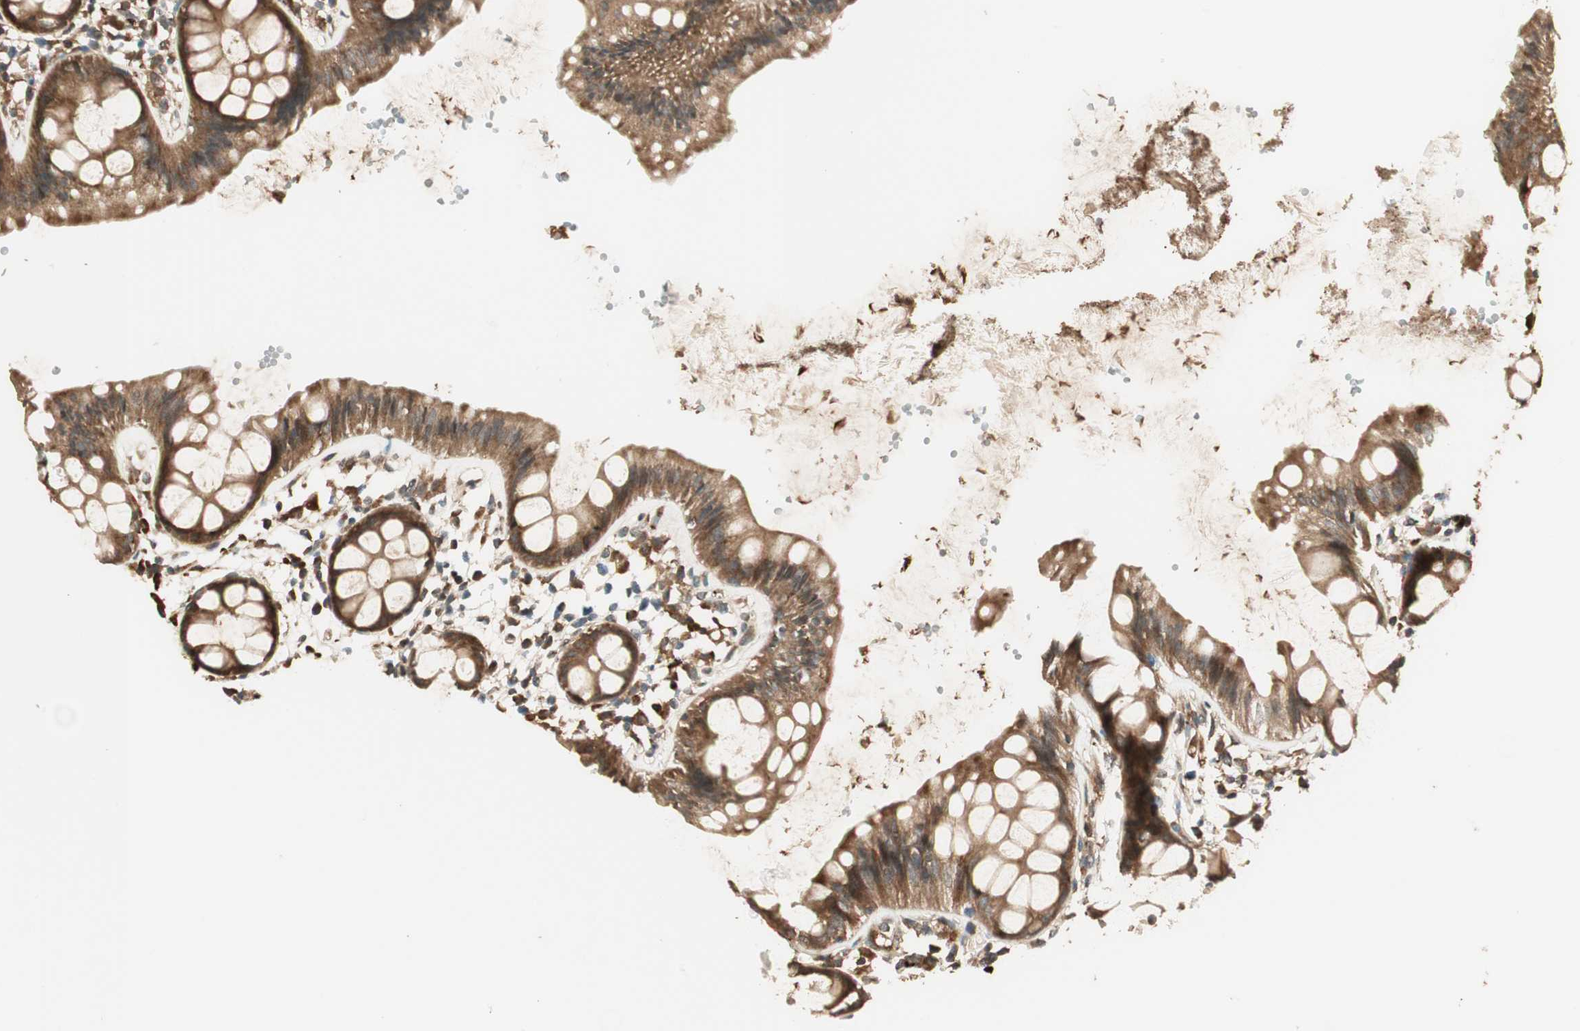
{"staining": {"intensity": "strong", "quantity": ">75%", "location": "cytoplasmic/membranous"}, "tissue": "rectum", "cell_type": "Glandular cells", "image_type": "normal", "snomed": [{"axis": "morphology", "description": "Normal tissue, NOS"}, {"axis": "topography", "description": "Rectum"}], "caption": "DAB immunohistochemical staining of benign human rectum exhibits strong cytoplasmic/membranous protein expression in about >75% of glandular cells. The staining was performed using DAB, with brown indicating positive protein expression. Nuclei are stained blue with hematoxylin.", "gene": "CNOT4", "patient": {"sex": "female", "age": 66}}